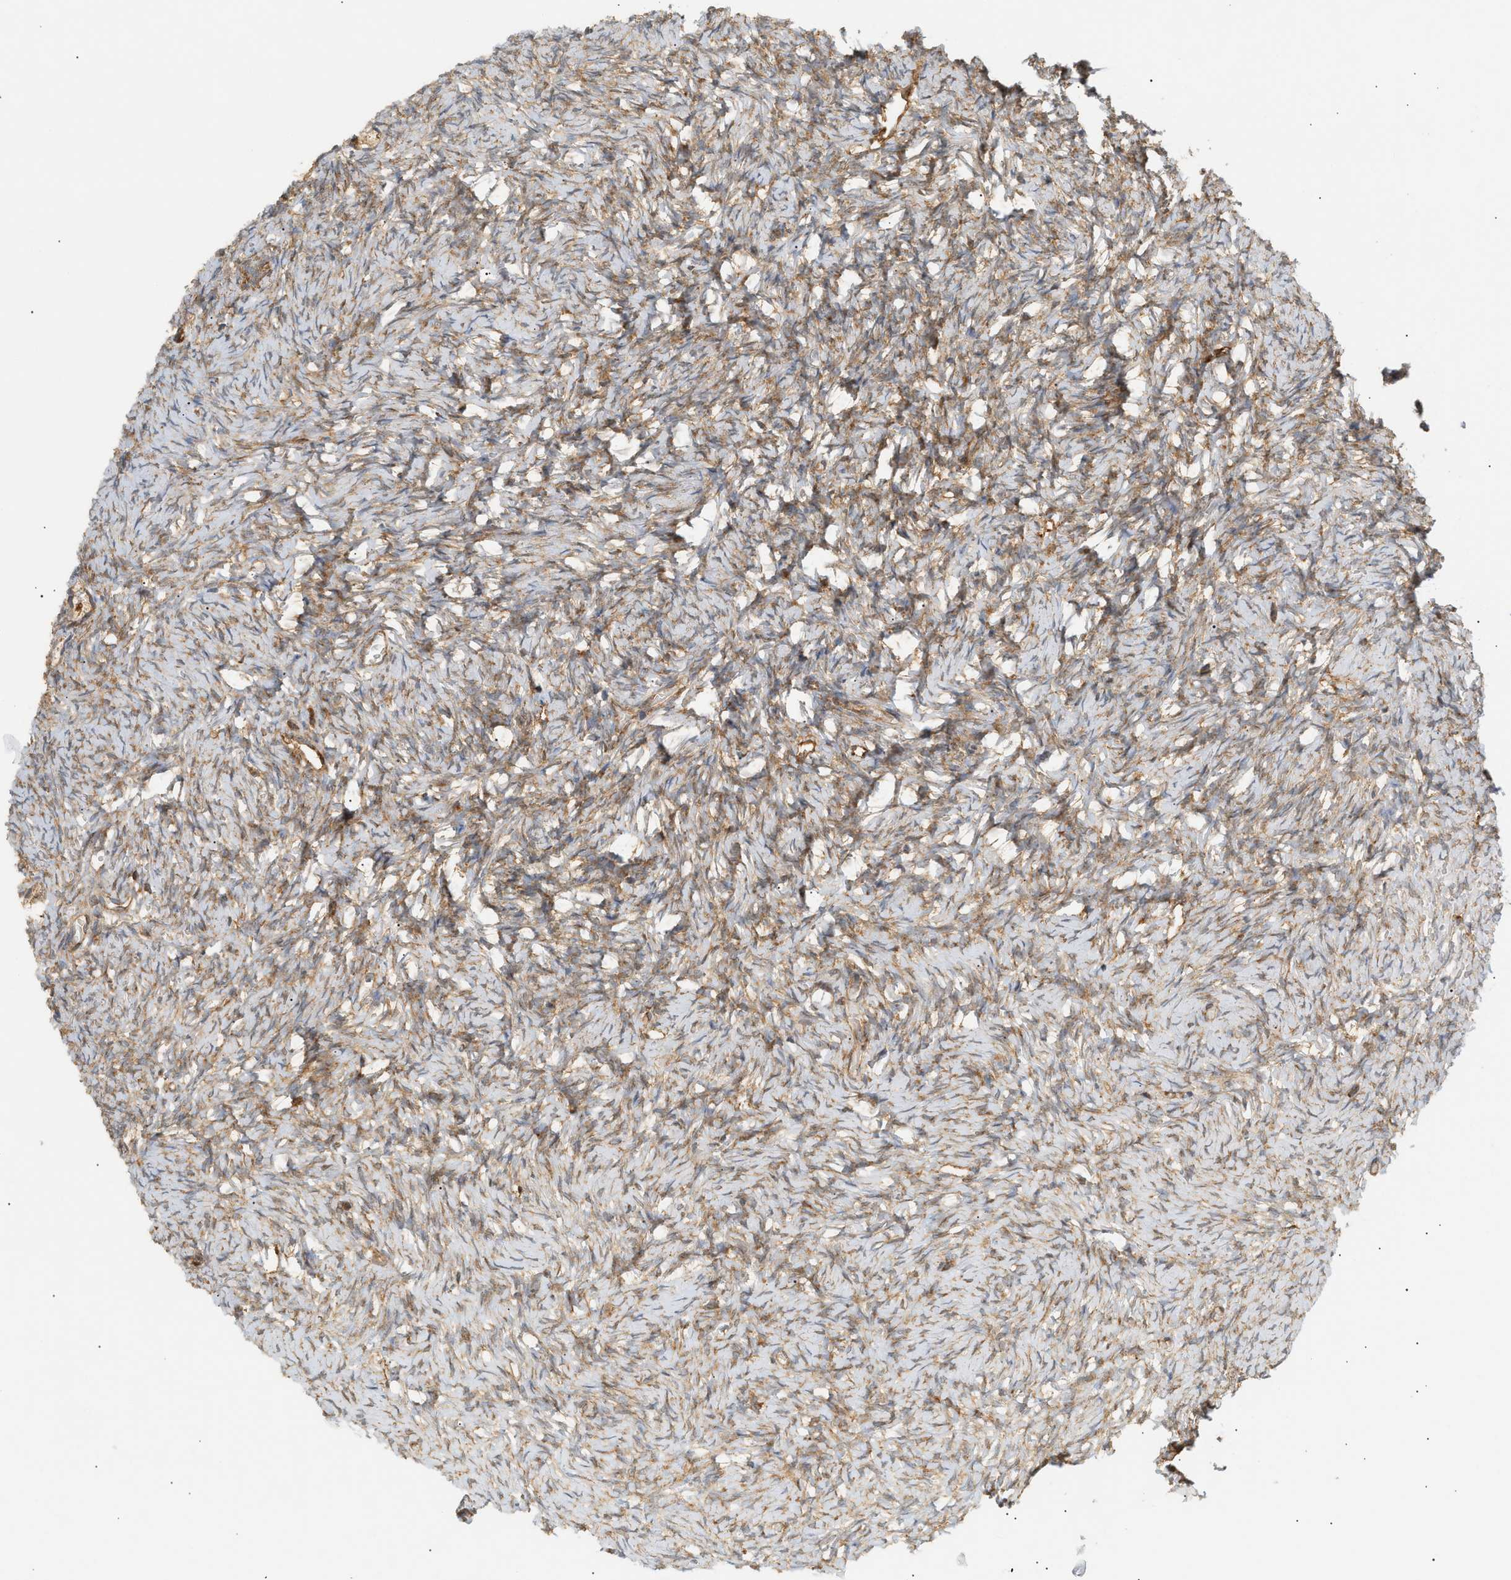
{"staining": {"intensity": "moderate", "quantity": ">75%", "location": "cytoplasmic/membranous"}, "tissue": "ovary", "cell_type": "Ovarian stroma cells", "image_type": "normal", "snomed": [{"axis": "morphology", "description": "Normal tissue, NOS"}, {"axis": "topography", "description": "Ovary"}], "caption": "Immunohistochemistry (IHC) micrograph of unremarkable ovary stained for a protein (brown), which shows medium levels of moderate cytoplasmic/membranous positivity in about >75% of ovarian stroma cells.", "gene": "SHC1", "patient": {"sex": "female", "age": 27}}